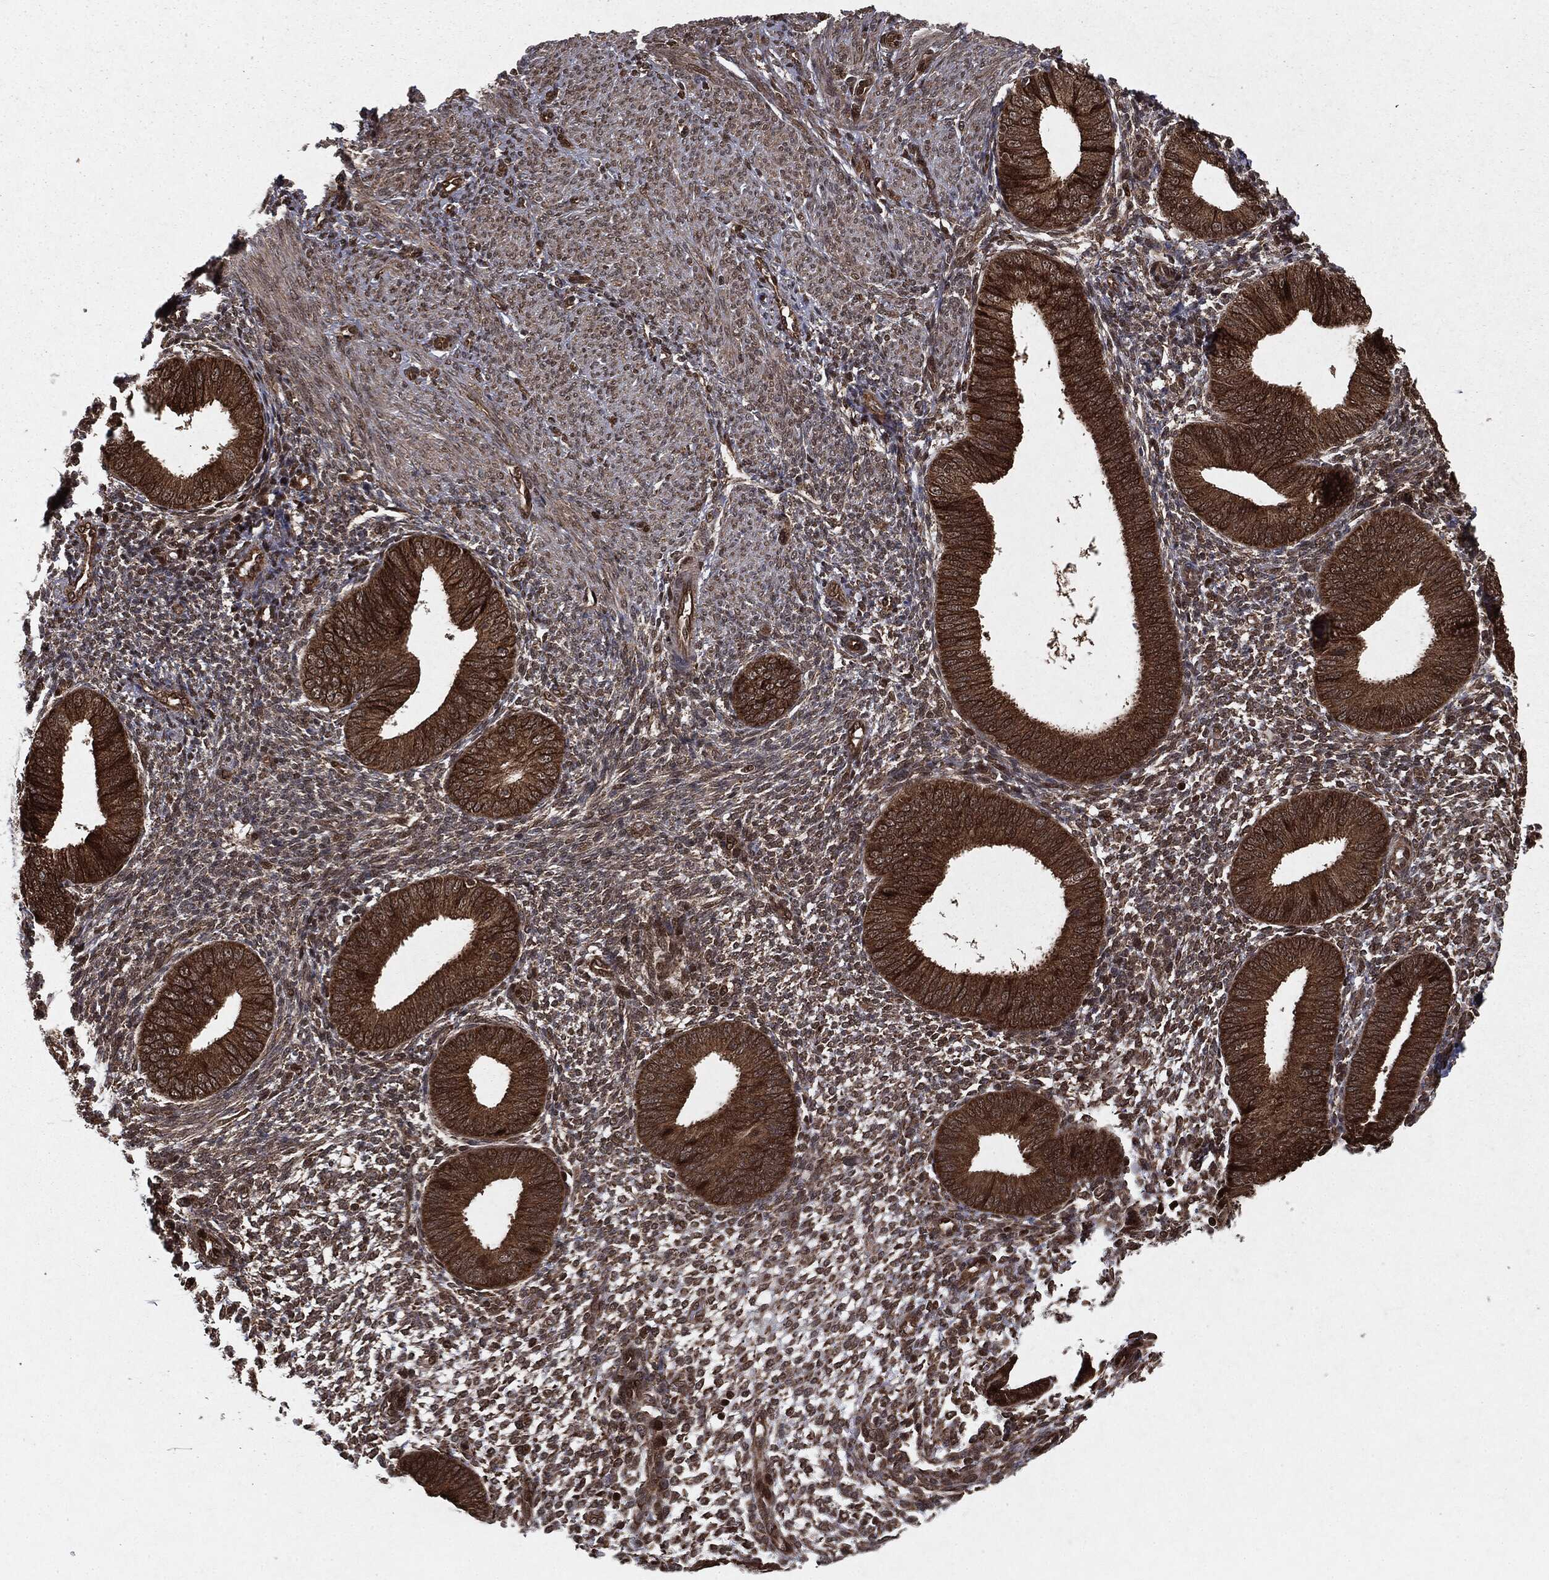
{"staining": {"intensity": "moderate", "quantity": "<25%", "location": "cytoplasmic/membranous,nuclear"}, "tissue": "endometrium", "cell_type": "Cells in endometrial stroma", "image_type": "normal", "snomed": [{"axis": "morphology", "description": "Normal tissue, NOS"}, {"axis": "topography", "description": "Endometrium"}], "caption": "This micrograph shows immunohistochemistry (IHC) staining of benign endometrium, with low moderate cytoplasmic/membranous,nuclear expression in approximately <25% of cells in endometrial stroma.", "gene": "RANBP9", "patient": {"sex": "female", "age": 39}}